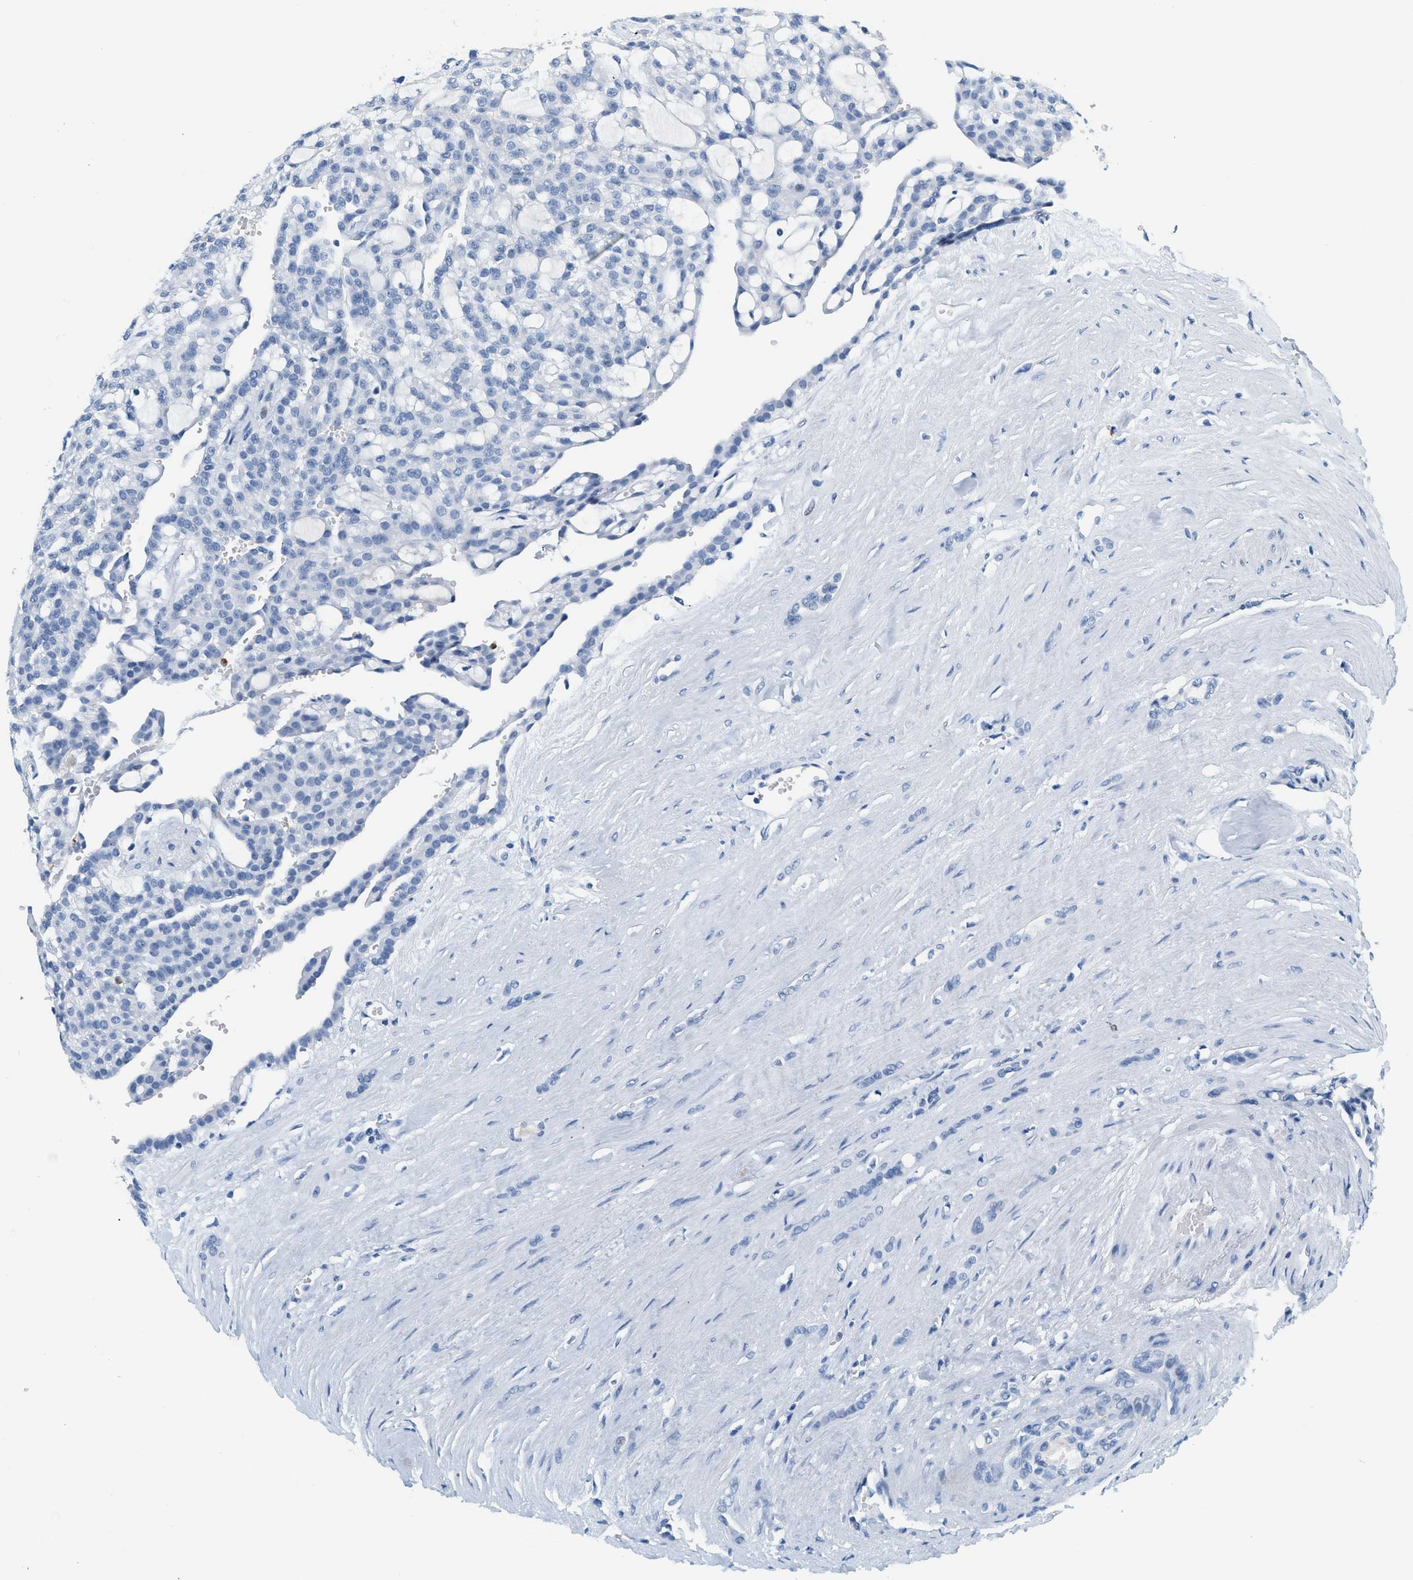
{"staining": {"intensity": "negative", "quantity": "none", "location": "none"}, "tissue": "renal cancer", "cell_type": "Tumor cells", "image_type": "cancer", "snomed": [{"axis": "morphology", "description": "Adenocarcinoma, NOS"}, {"axis": "topography", "description": "Kidney"}], "caption": "Adenocarcinoma (renal) stained for a protein using IHC displays no expression tumor cells.", "gene": "LCN2", "patient": {"sex": "male", "age": 63}}